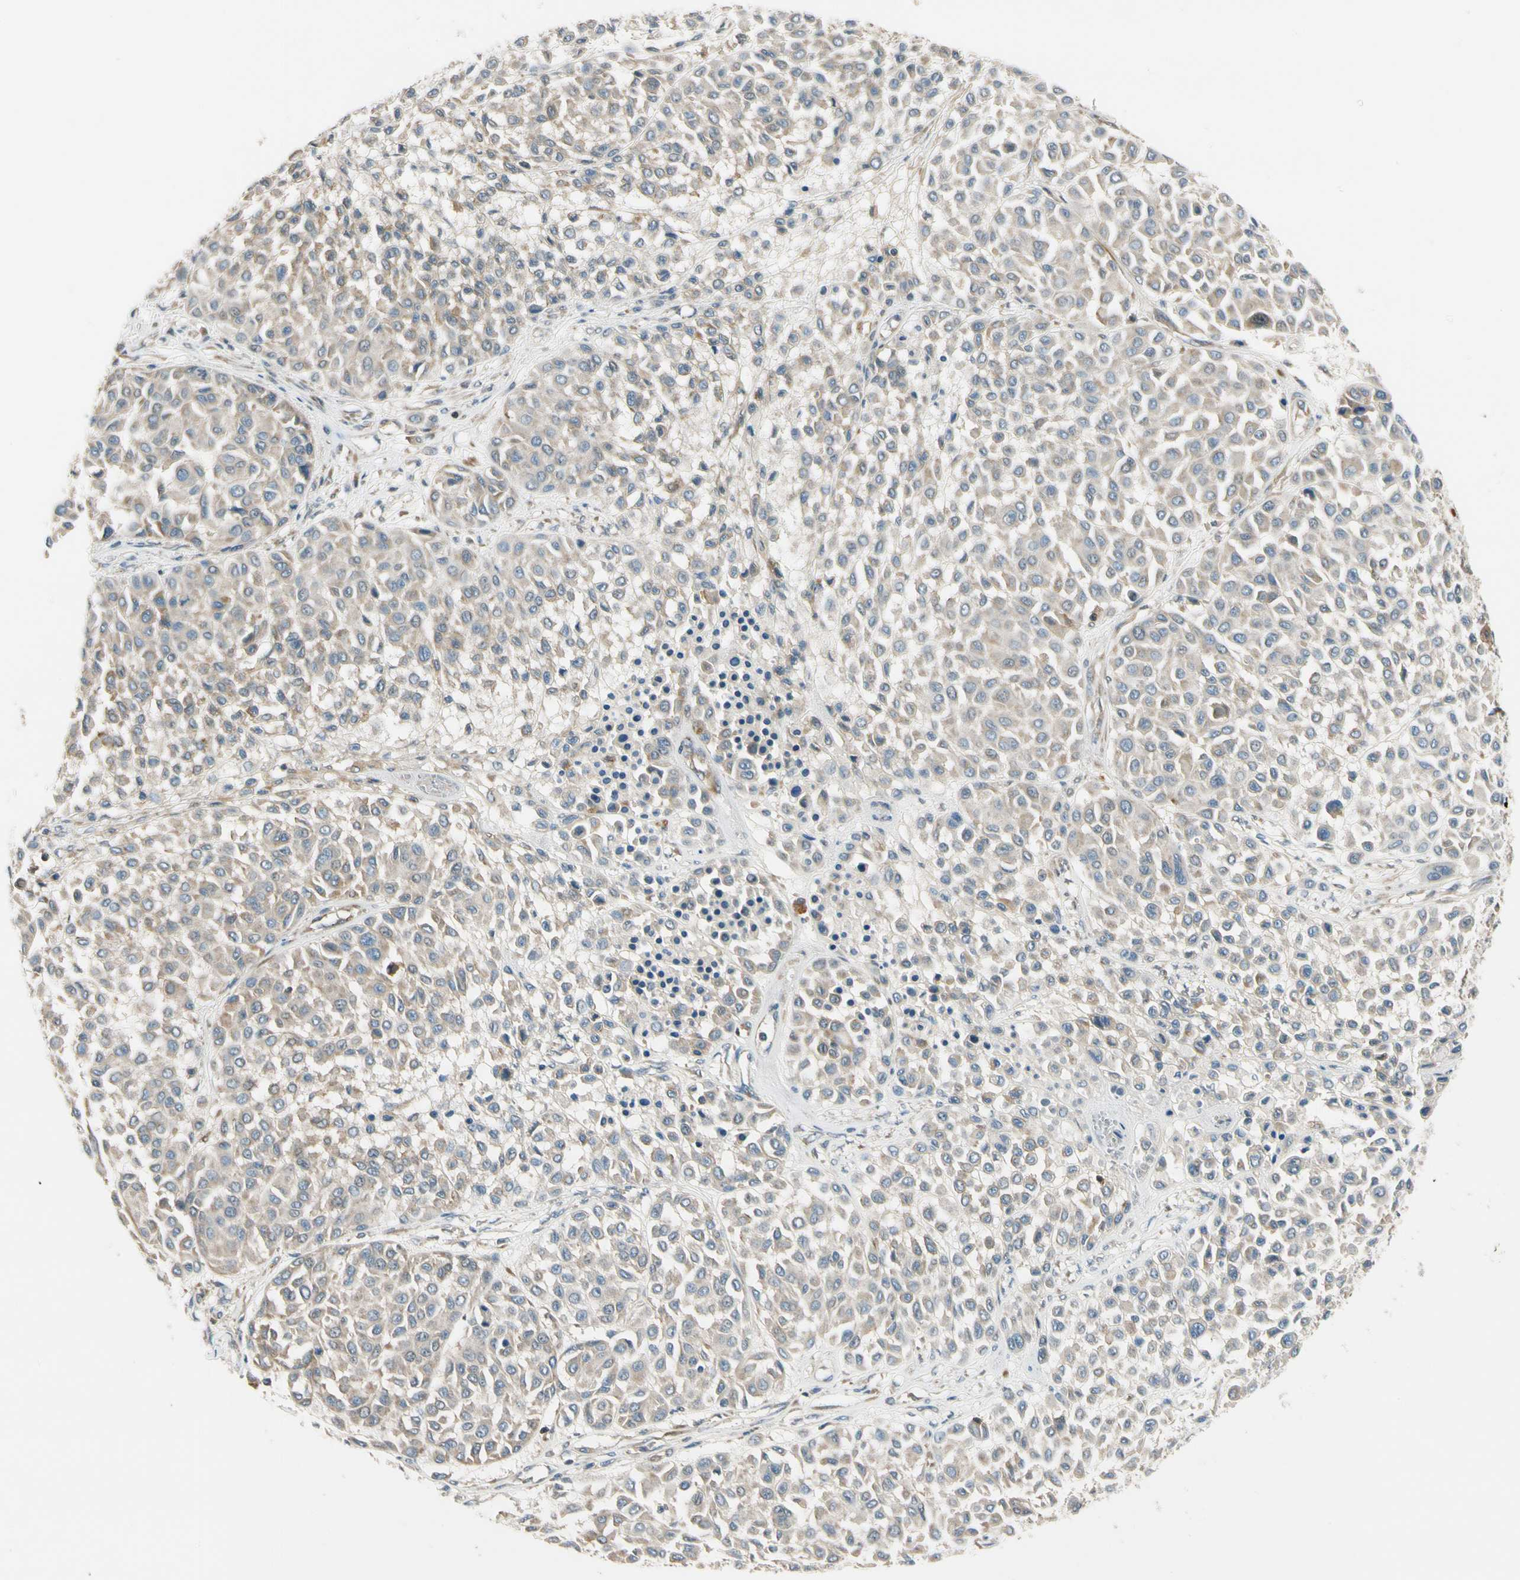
{"staining": {"intensity": "weak", "quantity": "25%-75%", "location": "cytoplasmic/membranous"}, "tissue": "melanoma", "cell_type": "Tumor cells", "image_type": "cancer", "snomed": [{"axis": "morphology", "description": "Malignant melanoma, Metastatic site"}, {"axis": "topography", "description": "Soft tissue"}], "caption": "Melanoma was stained to show a protein in brown. There is low levels of weak cytoplasmic/membranous positivity in about 25%-75% of tumor cells.", "gene": "MST1R", "patient": {"sex": "male", "age": 41}}